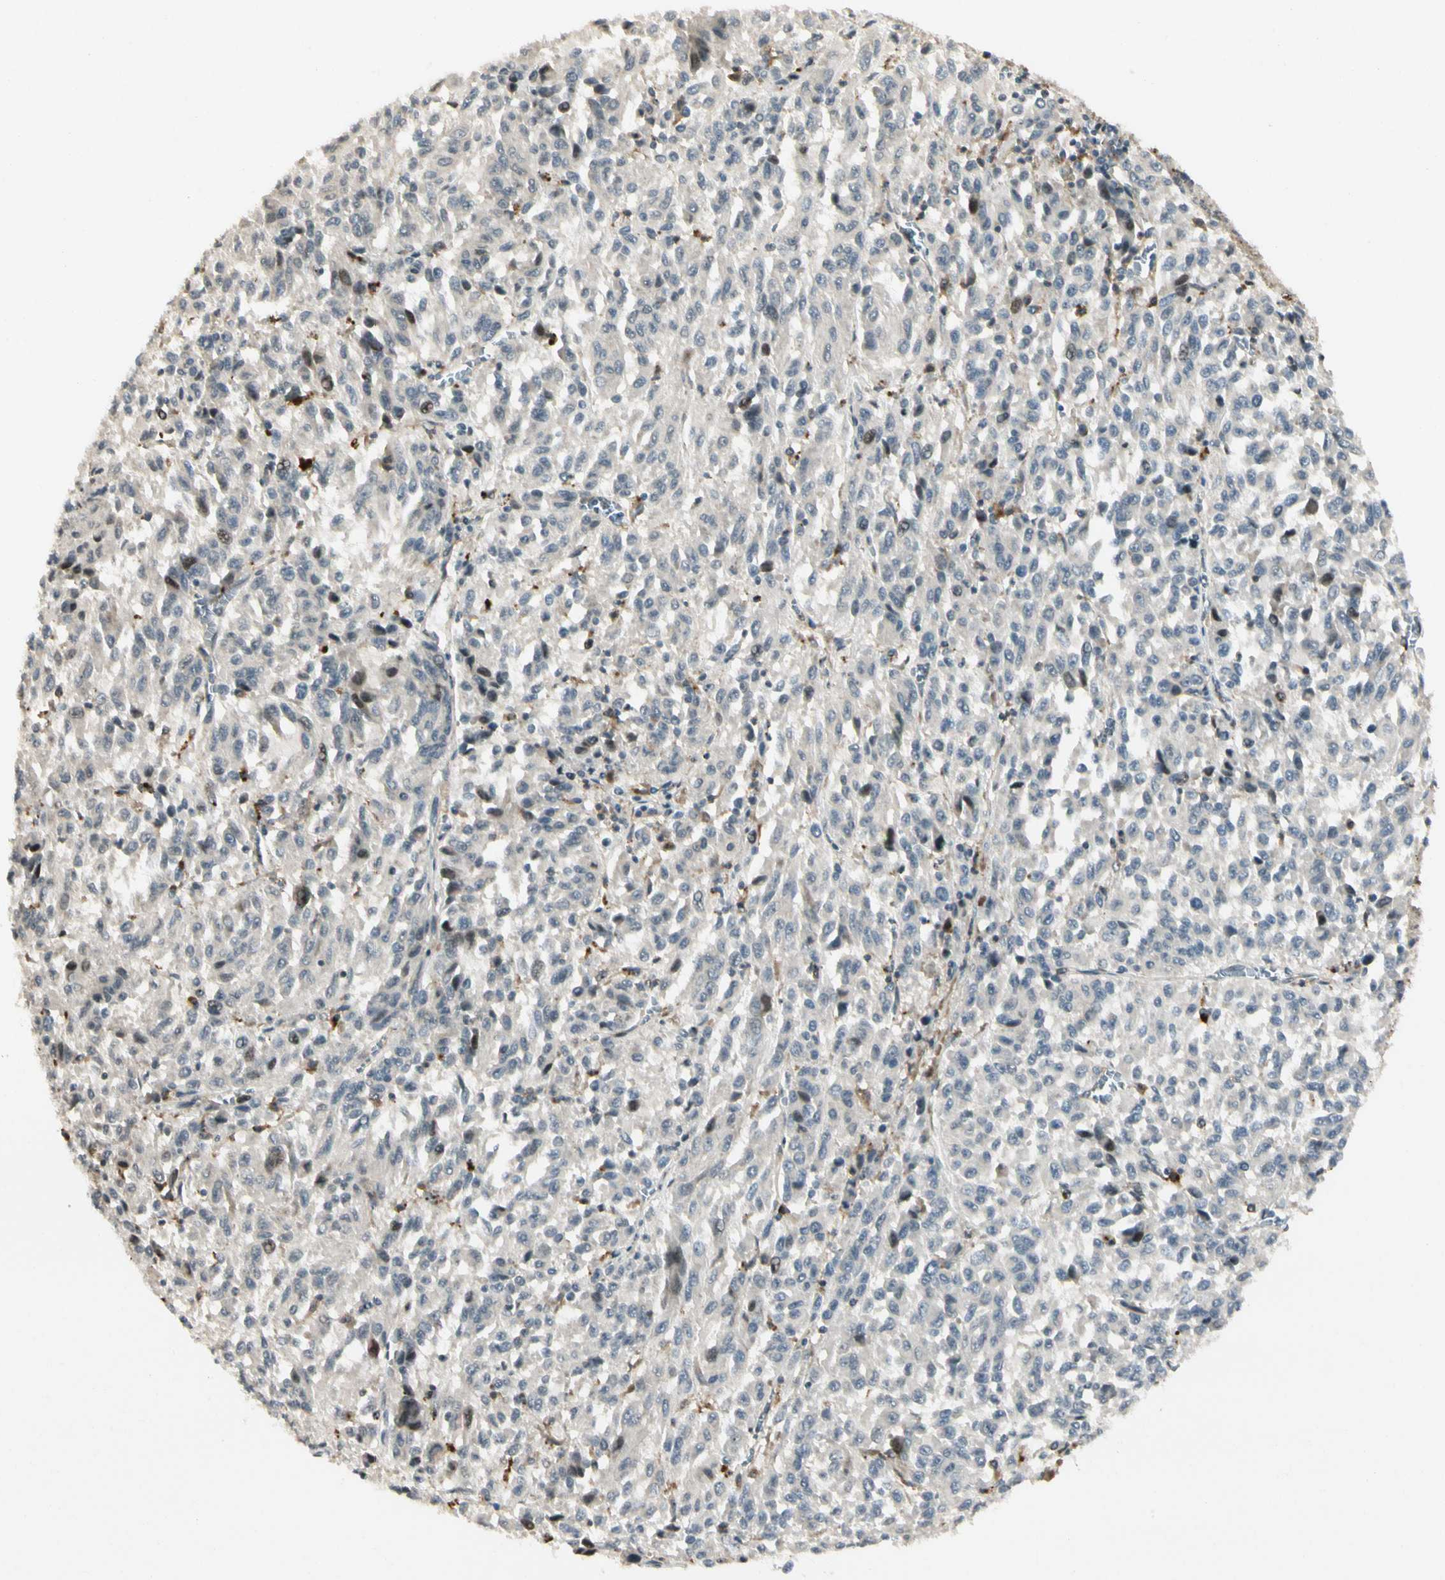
{"staining": {"intensity": "negative", "quantity": "none", "location": "none"}, "tissue": "melanoma", "cell_type": "Tumor cells", "image_type": "cancer", "snomed": [{"axis": "morphology", "description": "Malignant melanoma, Metastatic site"}, {"axis": "topography", "description": "Lung"}], "caption": "Image shows no protein expression in tumor cells of melanoma tissue.", "gene": "FNDC3B", "patient": {"sex": "male", "age": 64}}